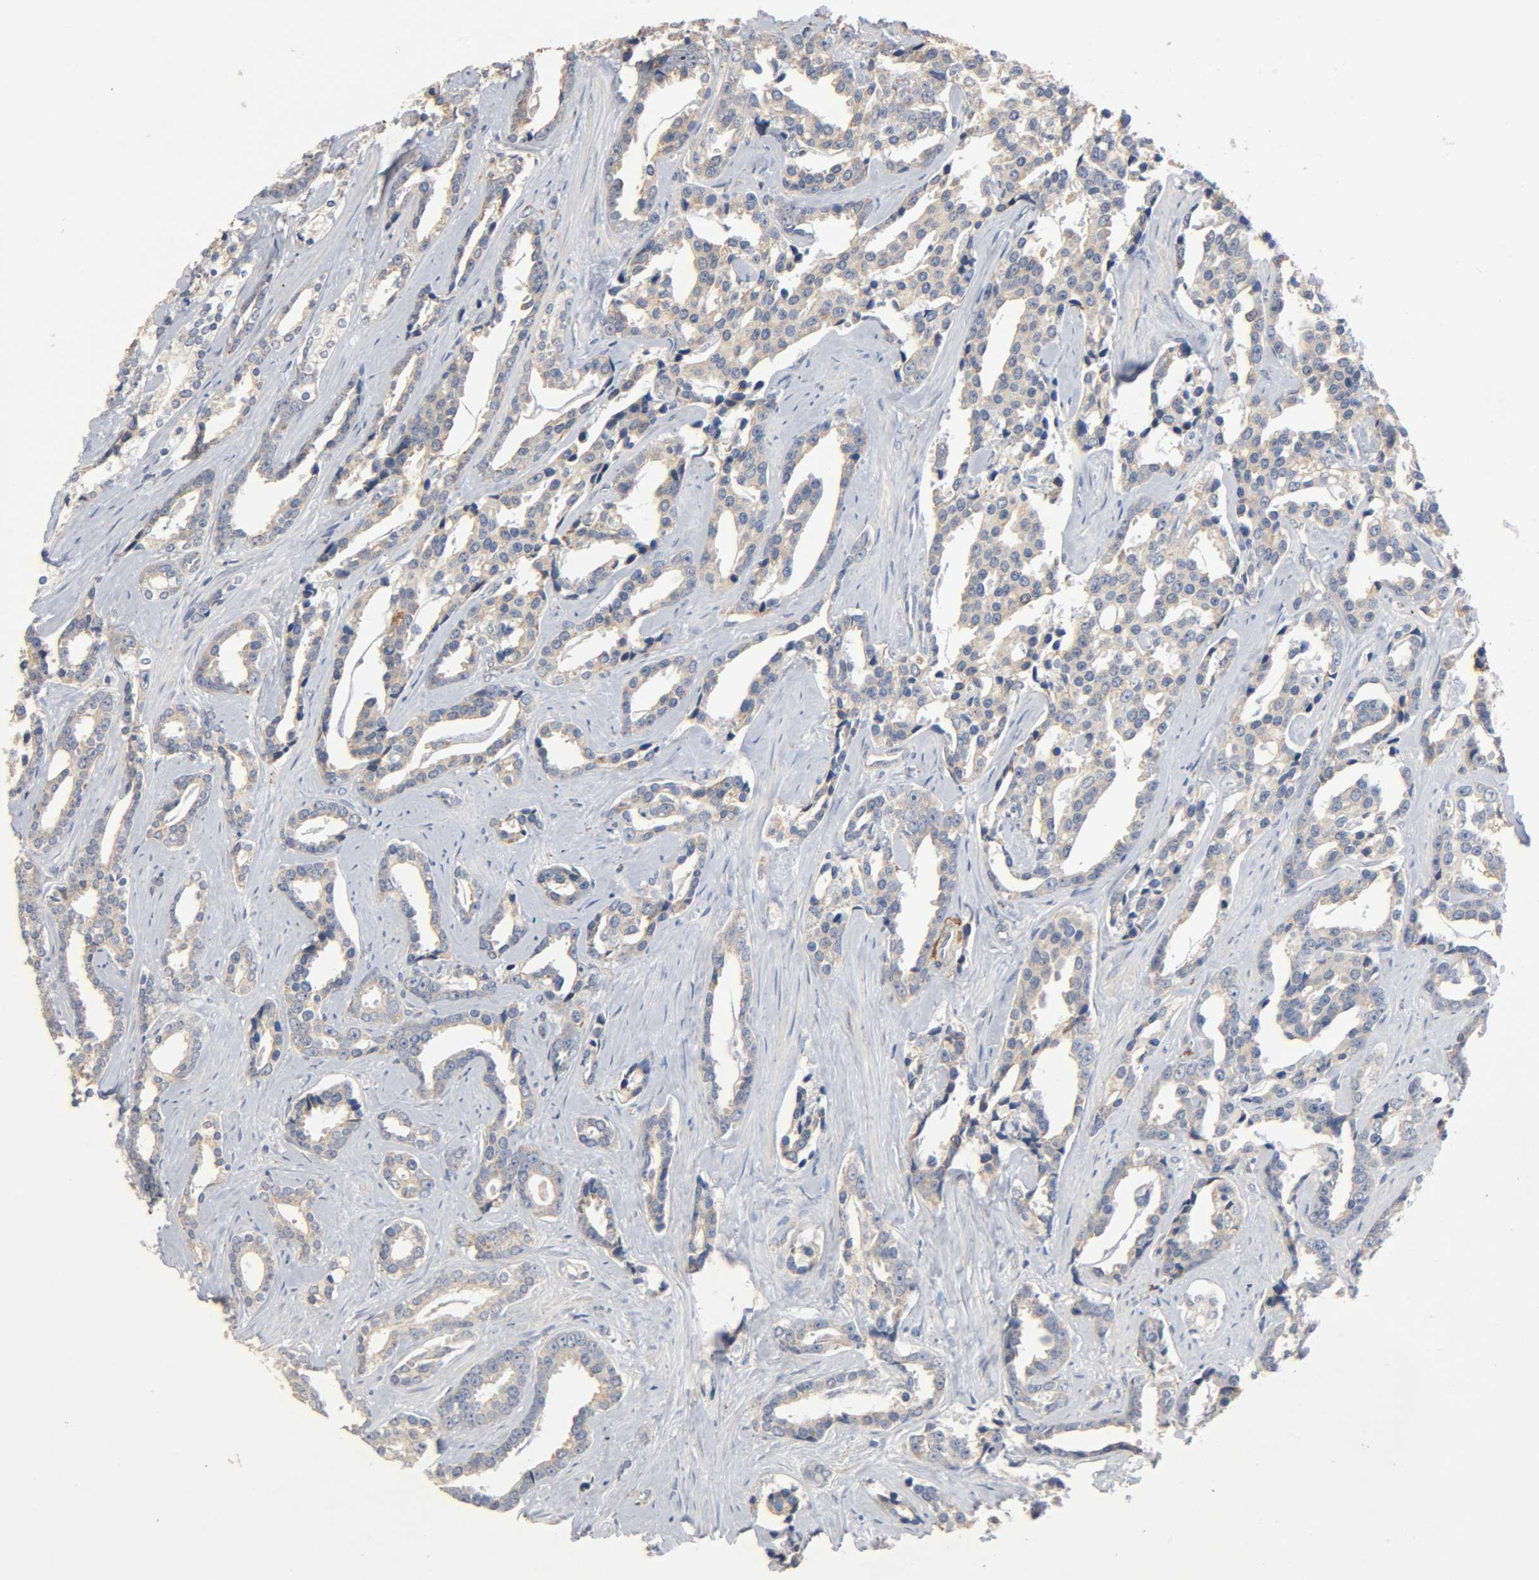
{"staining": {"intensity": "weak", "quantity": "25%-75%", "location": "cytoplasmic/membranous"}, "tissue": "prostate cancer", "cell_type": "Tumor cells", "image_type": "cancer", "snomed": [{"axis": "morphology", "description": "Adenocarcinoma, High grade"}, {"axis": "topography", "description": "Prostate"}], "caption": "Immunohistochemistry (IHC) of human prostate high-grade adenocarcinoma reveals low levels of weak cytoplasmic/membranous positivity in about 25%-75% of tumor cells. Ihc stains the protein of interest in brown and the nuclei are stained blue.", "gene": "NDUFS3", "patient": {"sex": "male", "age": 67}}